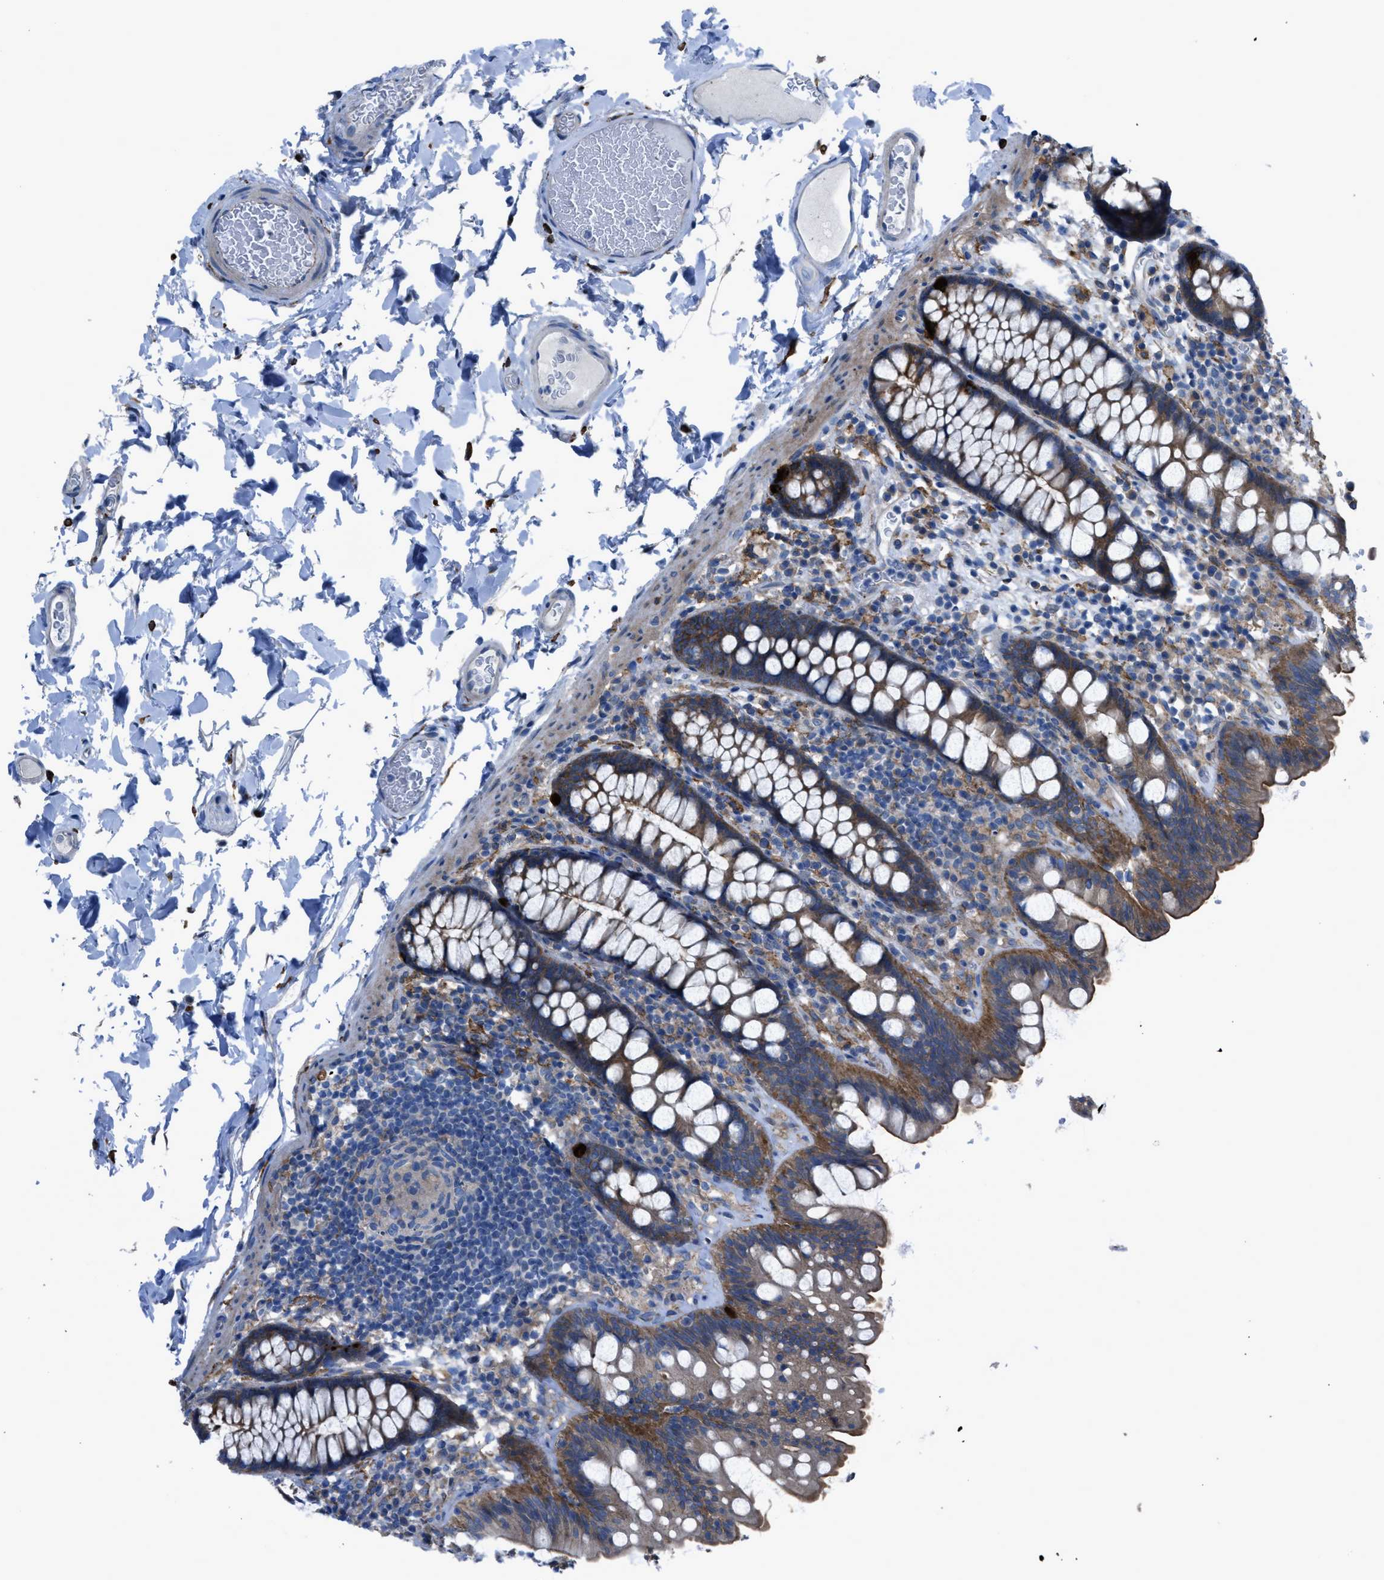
{"staining": {"intensity": "negative", "quantity": "none", "location": "none"}, "tissue": "colon", "cell_type": "Endothelial cells", "image_type": "normal", "snomed": [{"axis": "morphology", "description": "Normal tissue, NOS"}, {"axis": "topography", "description": "Colon"}], "caption": "High magnification brightfield microscopy of benign colon stained with DAB (3,3'-diaminobenzidine) (brown) and counterstained with hematoxylin (blue): endothelial cells show no significant positivity. (Brightfield microscopy of DAB (3,3'-diaminobenzidine) IHC at high magnification).", "gene": "EGFR", "patient": {"sex": "female", "age": 80}}